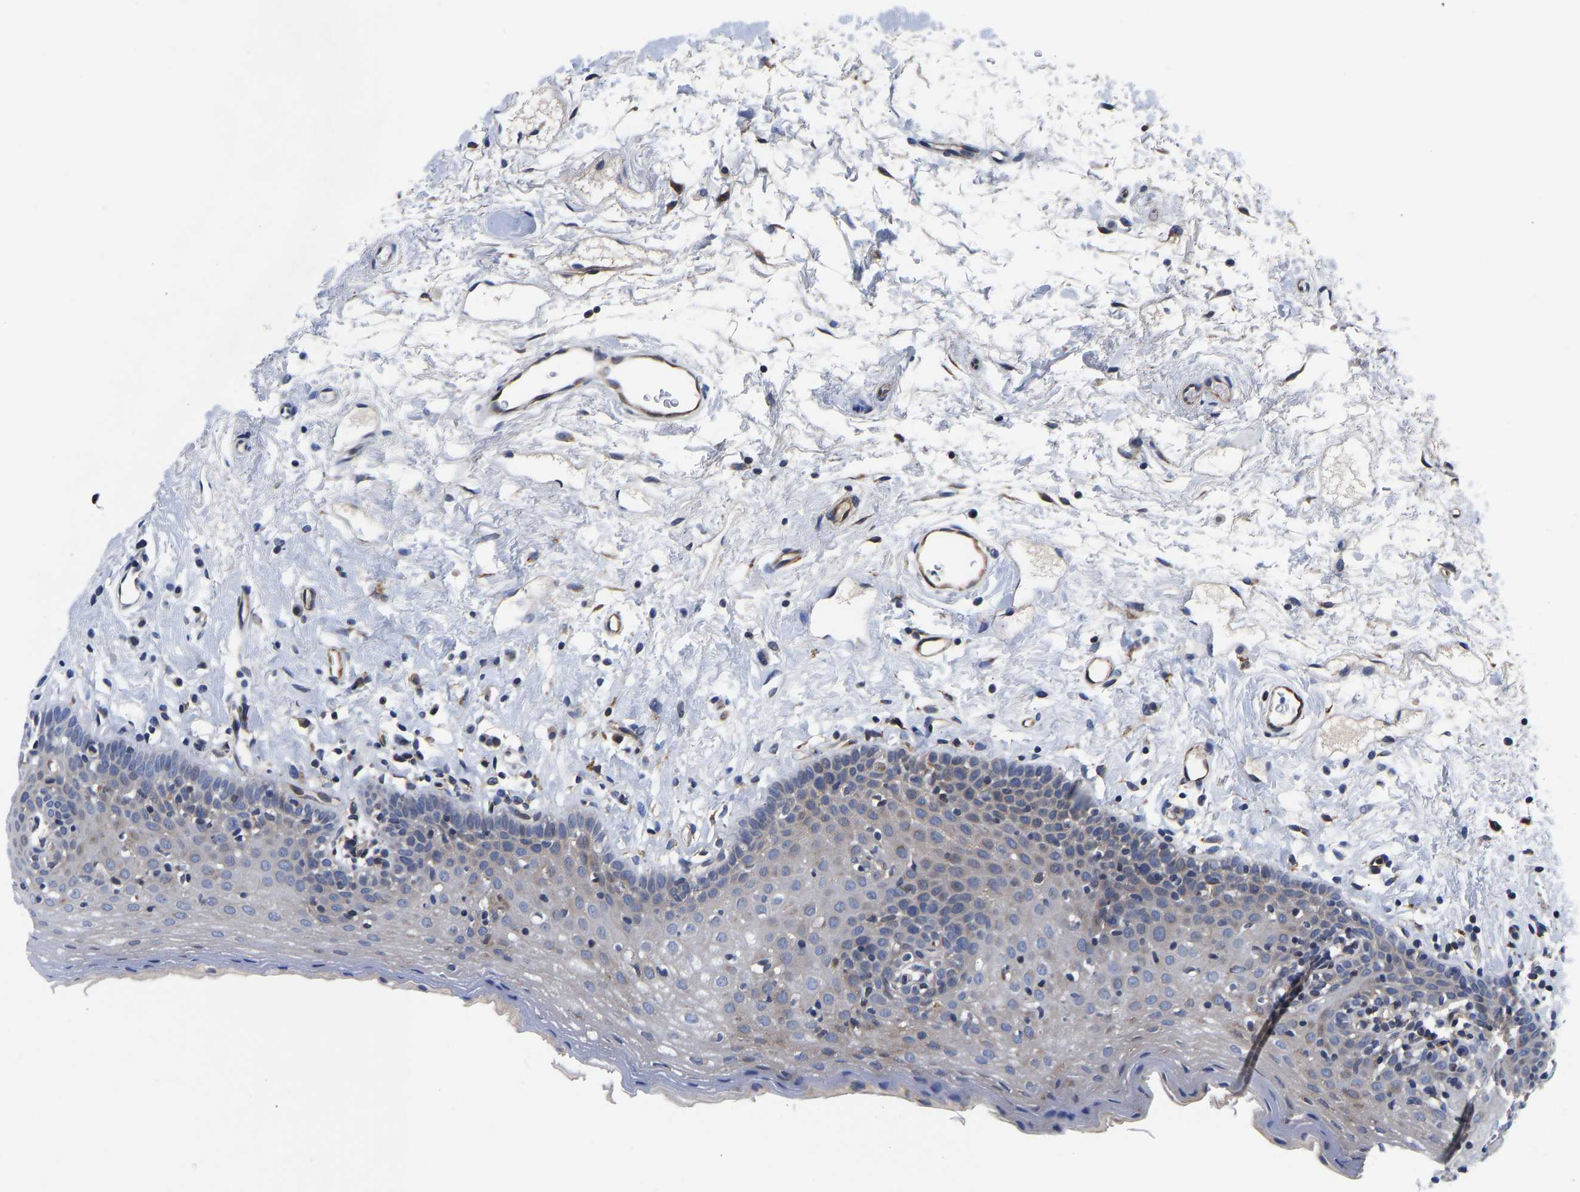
{"staining": {"intensity": "weak", "quantity": "<25%", "location": "cytoplasmic/membranous"}, "tissue": "oral mucosa", "cell_type": "Squamous epithelial cells", "image_type": "normal", "snomed": [{"axis": "morphology", "description": "Normal tissue, NOS"}, {"axis": "topography", "description": "Oral tissue"}], "caption": "There is no significant staining in squamous epithelial cells of oral mucosa. Brightfield microscopy of IHC stained with DAB (brown) and hematoxylin (blue), captured at high magnification.", "gene": "FRRS1", "patient": {"sex": "male", "age": 66}}